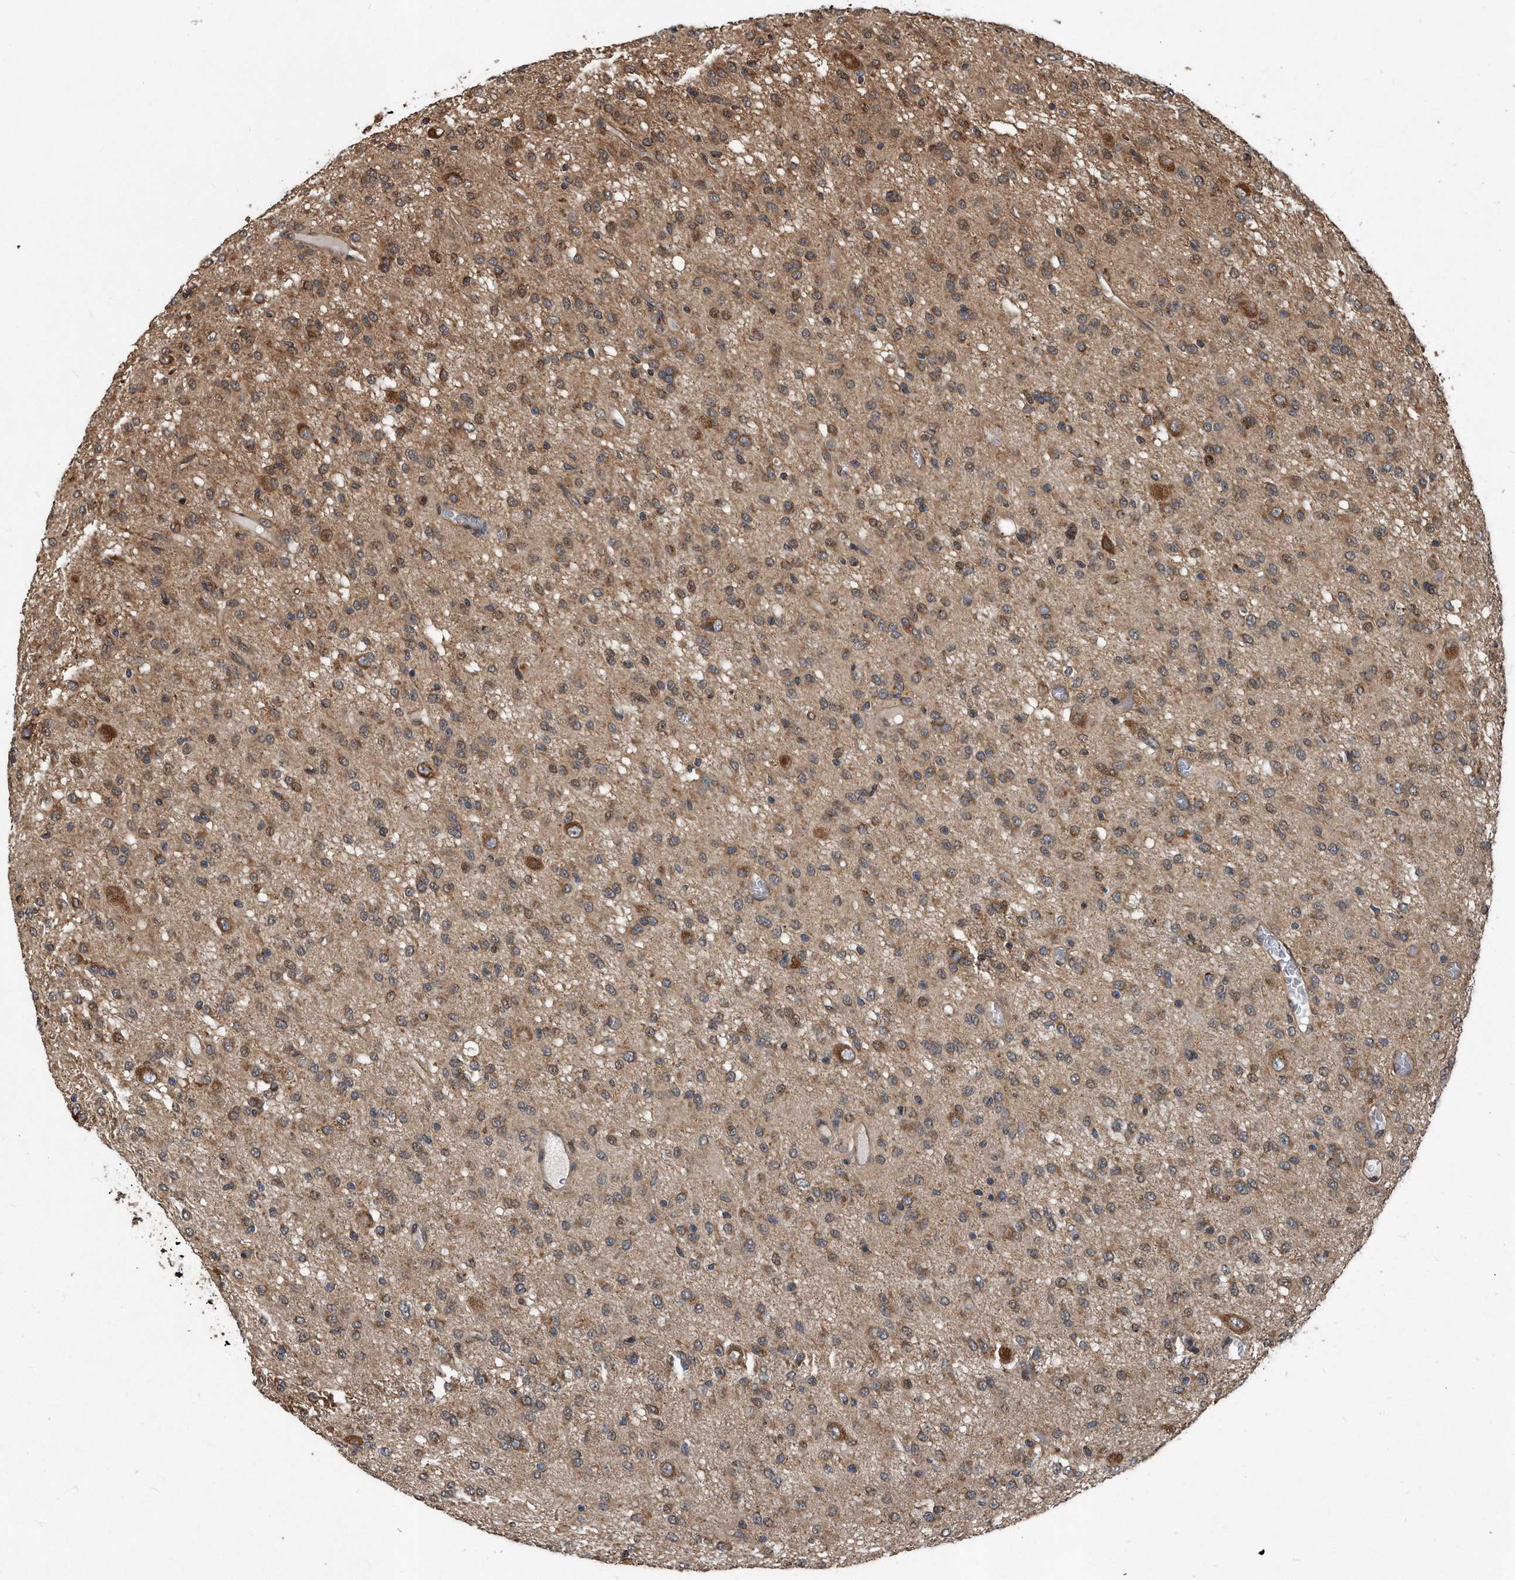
{"staining": {"intensity": "moderate", "quantity": "25%-75%", "location": "cytoplasmic/membranous"}, "tissue": "glioma", "cell_type": "Tumor cells", "image_type": "cancer", "snomed": [{"axis": "morphology", "description": "Glioma, malignant, High grade"}, {"axis": "topography", "description": "Brain"}], "caption": "The photomicrograph displays immunohistochemical staining of glioma. There is moderate cytoplasmic/membranous expression is identified in about 25%-75% of tumor cells.", "gene": "FAM136A", "patient": {"sex": "female", "age": 59}}